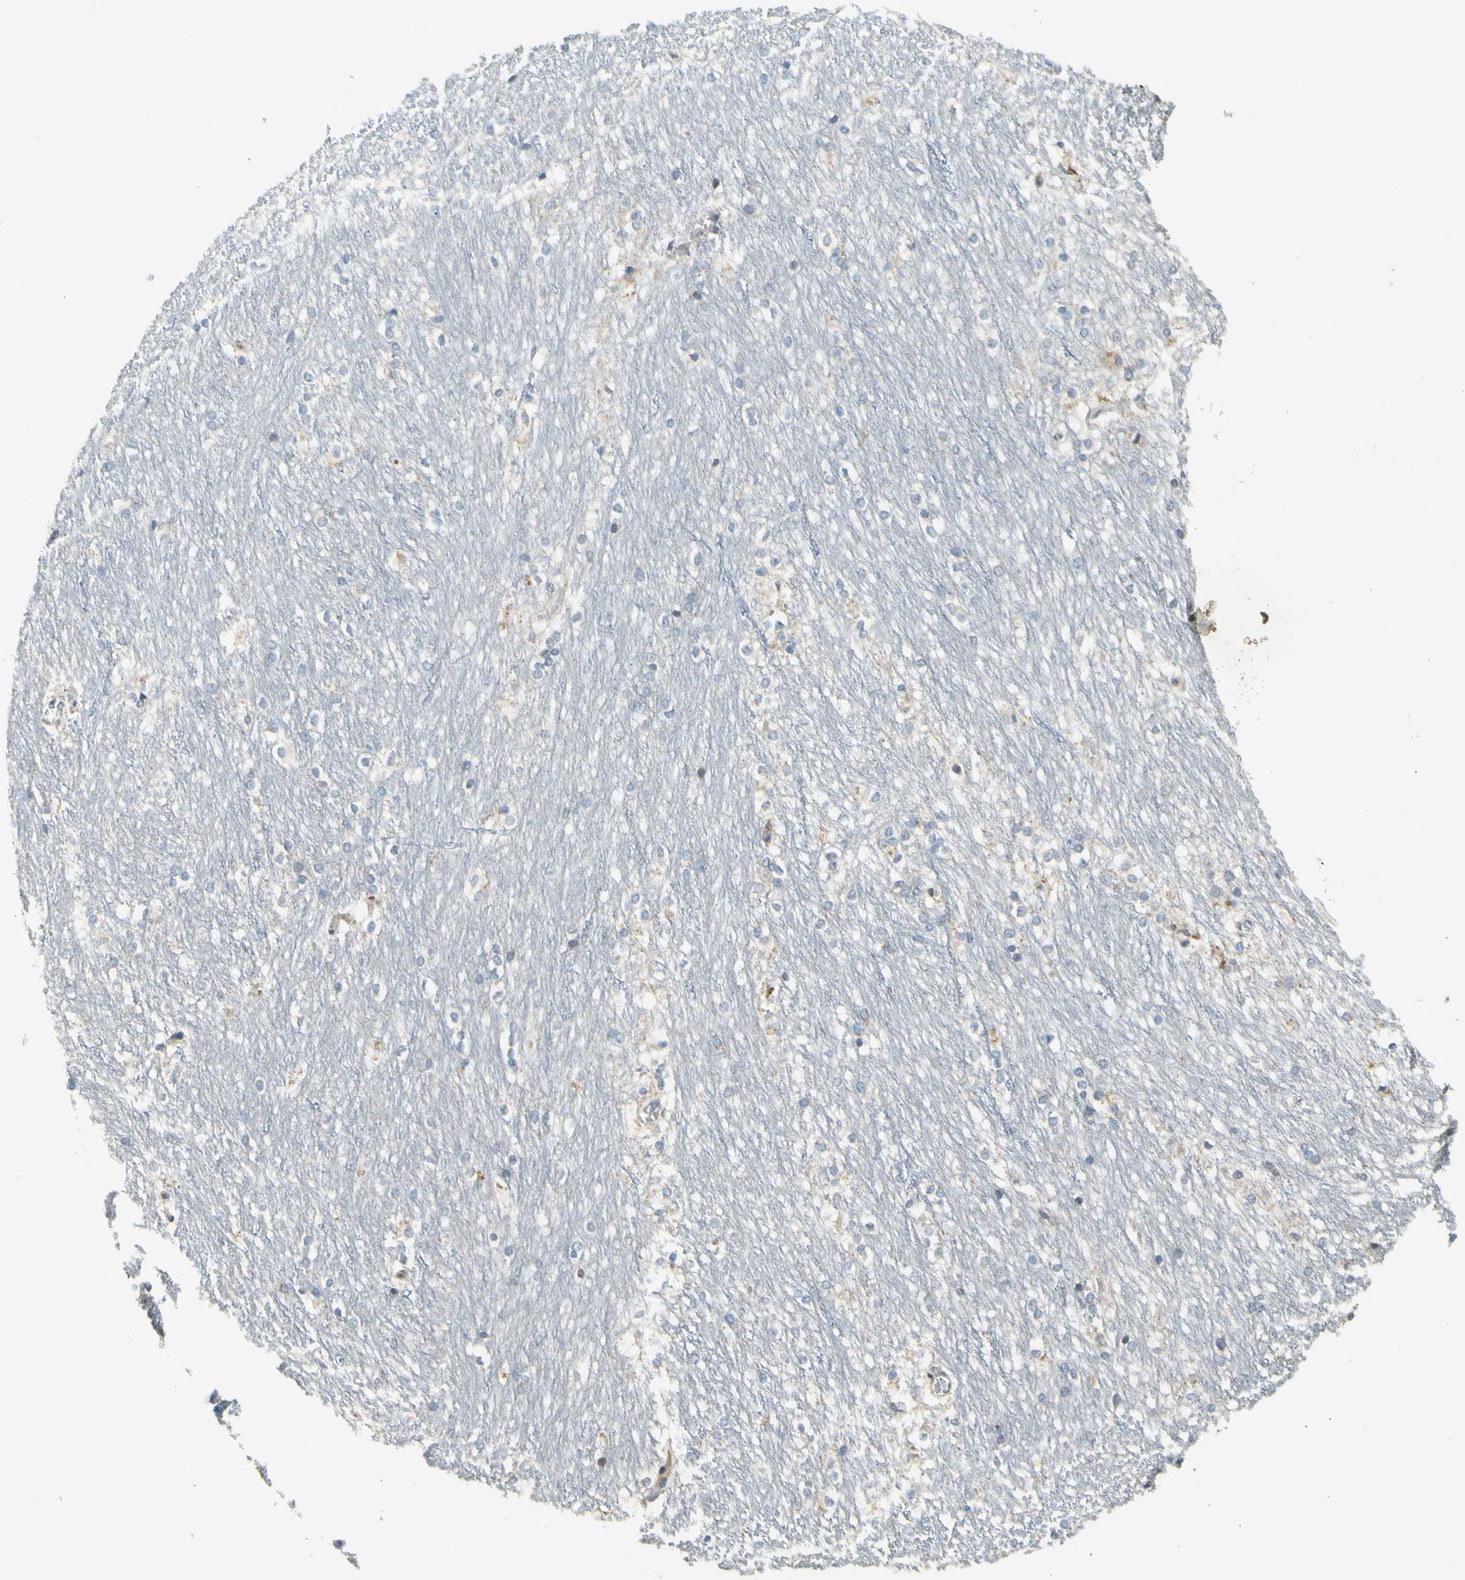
{"staining": {"intensity": "moderate", "quantity": "25%-75%", "location": "cytoplasmic/membranous"}, "tissue": "caudate", "cell_type": "Glial cells", "image_type": "normal", "snomed": [{"axis": "morphology", "description": "Normal tissue, NOS"}, {"axis": "topography", "description": "Lateral ventricle wall"}], "caption": "A brown stain shows moderate cytoplasmic/membranous staining of a protein in glial cells of unremarkable human caudate.", "gene": "NPHP3", "patient": {"sex": "female", "age": 19}}